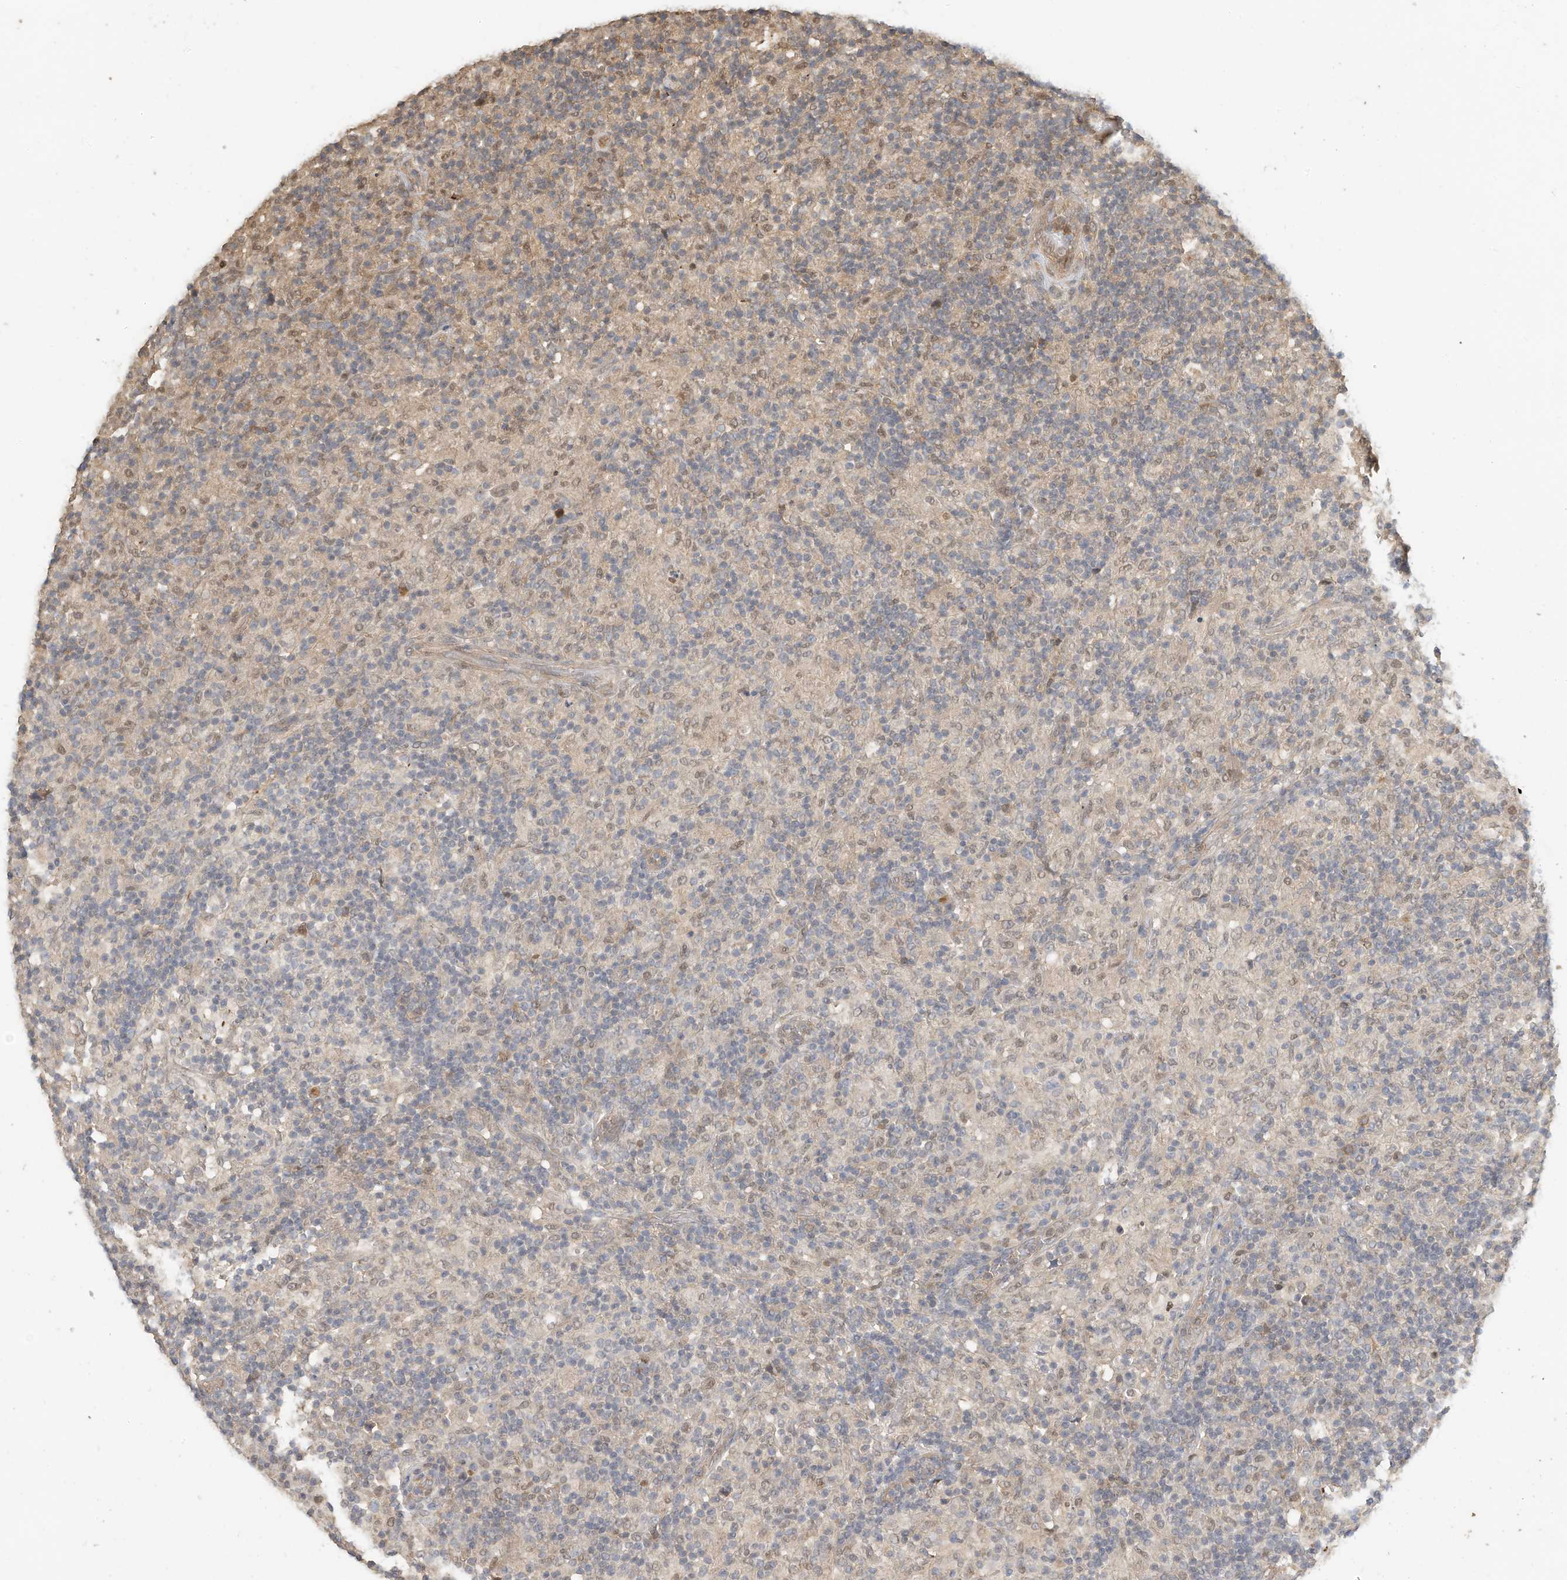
{"staining": {"intensity": "moderate", "quantity": "25%-75%", "location": "nuclear"}, "tissue": "lymphoma", "cell_type": "Tumor cells", "image_type": "cancer", "snomed": [{"axis": "morphology", "description": "Hodgkin's disease, NOS"}, {"axis": "topography", "description": "Lymph node"}], "caption": "A brown stain shows moderate nuclear expression of a protein in lymphoma tumor cells.", "gene": "OFD1", "patient": {"sex": "male", "age": 70}}